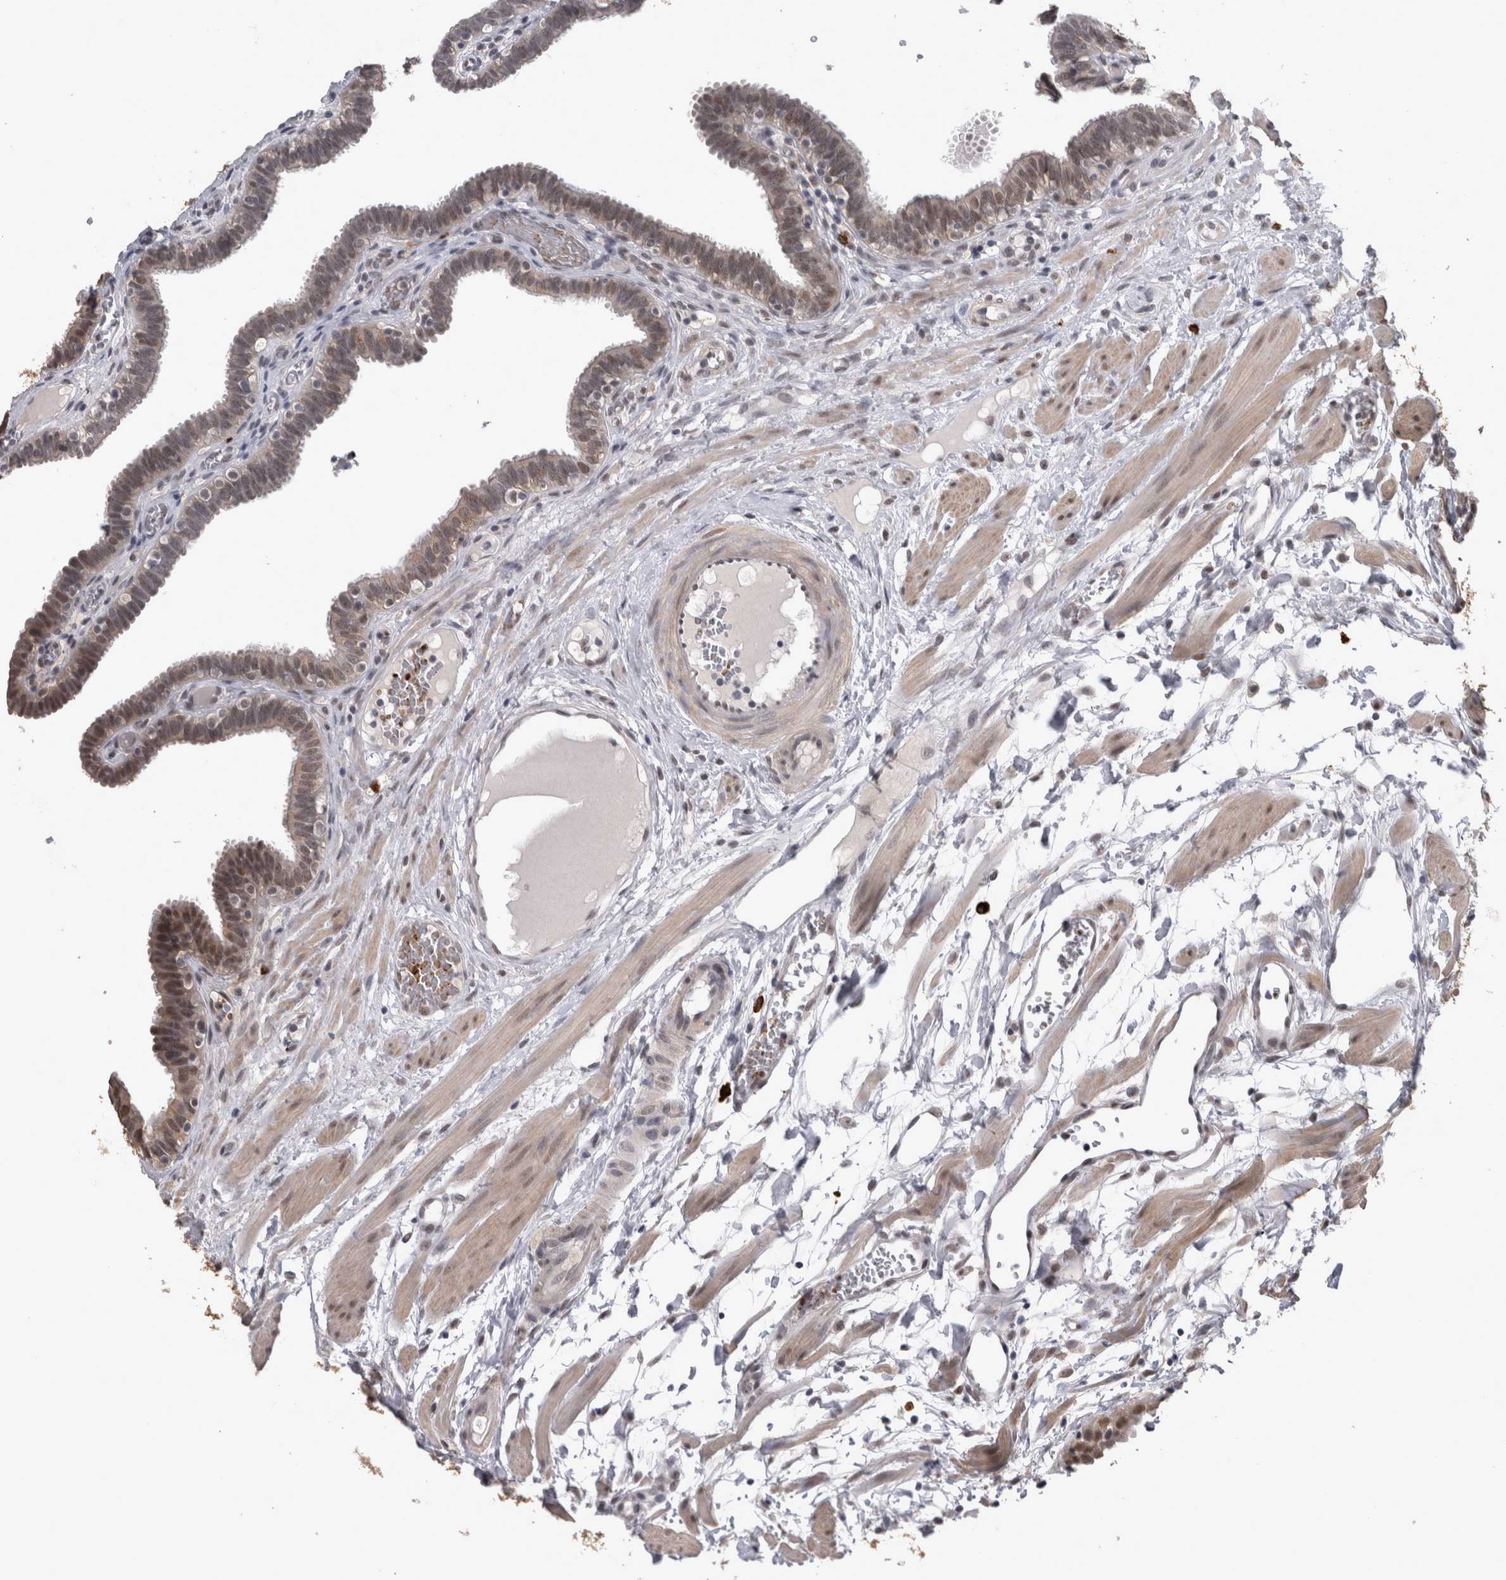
{"staining": {"intensity": "weak", "quantity": "25%-75%", "location": "nuclear"}, "tissue": "fallopian tube", "cell_type": "Glandular cells", "image_type": "normal", "snomed": [{"axis": "morphology", "description": "Normal tissue, NOS"}, {"axis": "topography", "description": "Fallopian tube"}, {"axis": "topography", "description": "Placenta"}], "caption": "Protein staining of benign fallopian tube displays weak nuclear staining in approximately 25%-75% of glandular cells. Immunohistochemistry stains the protein in brown and the nuclei are stained blue.", "gene": "PEBP4", "patient": {"sex": "female", "age": 32}}